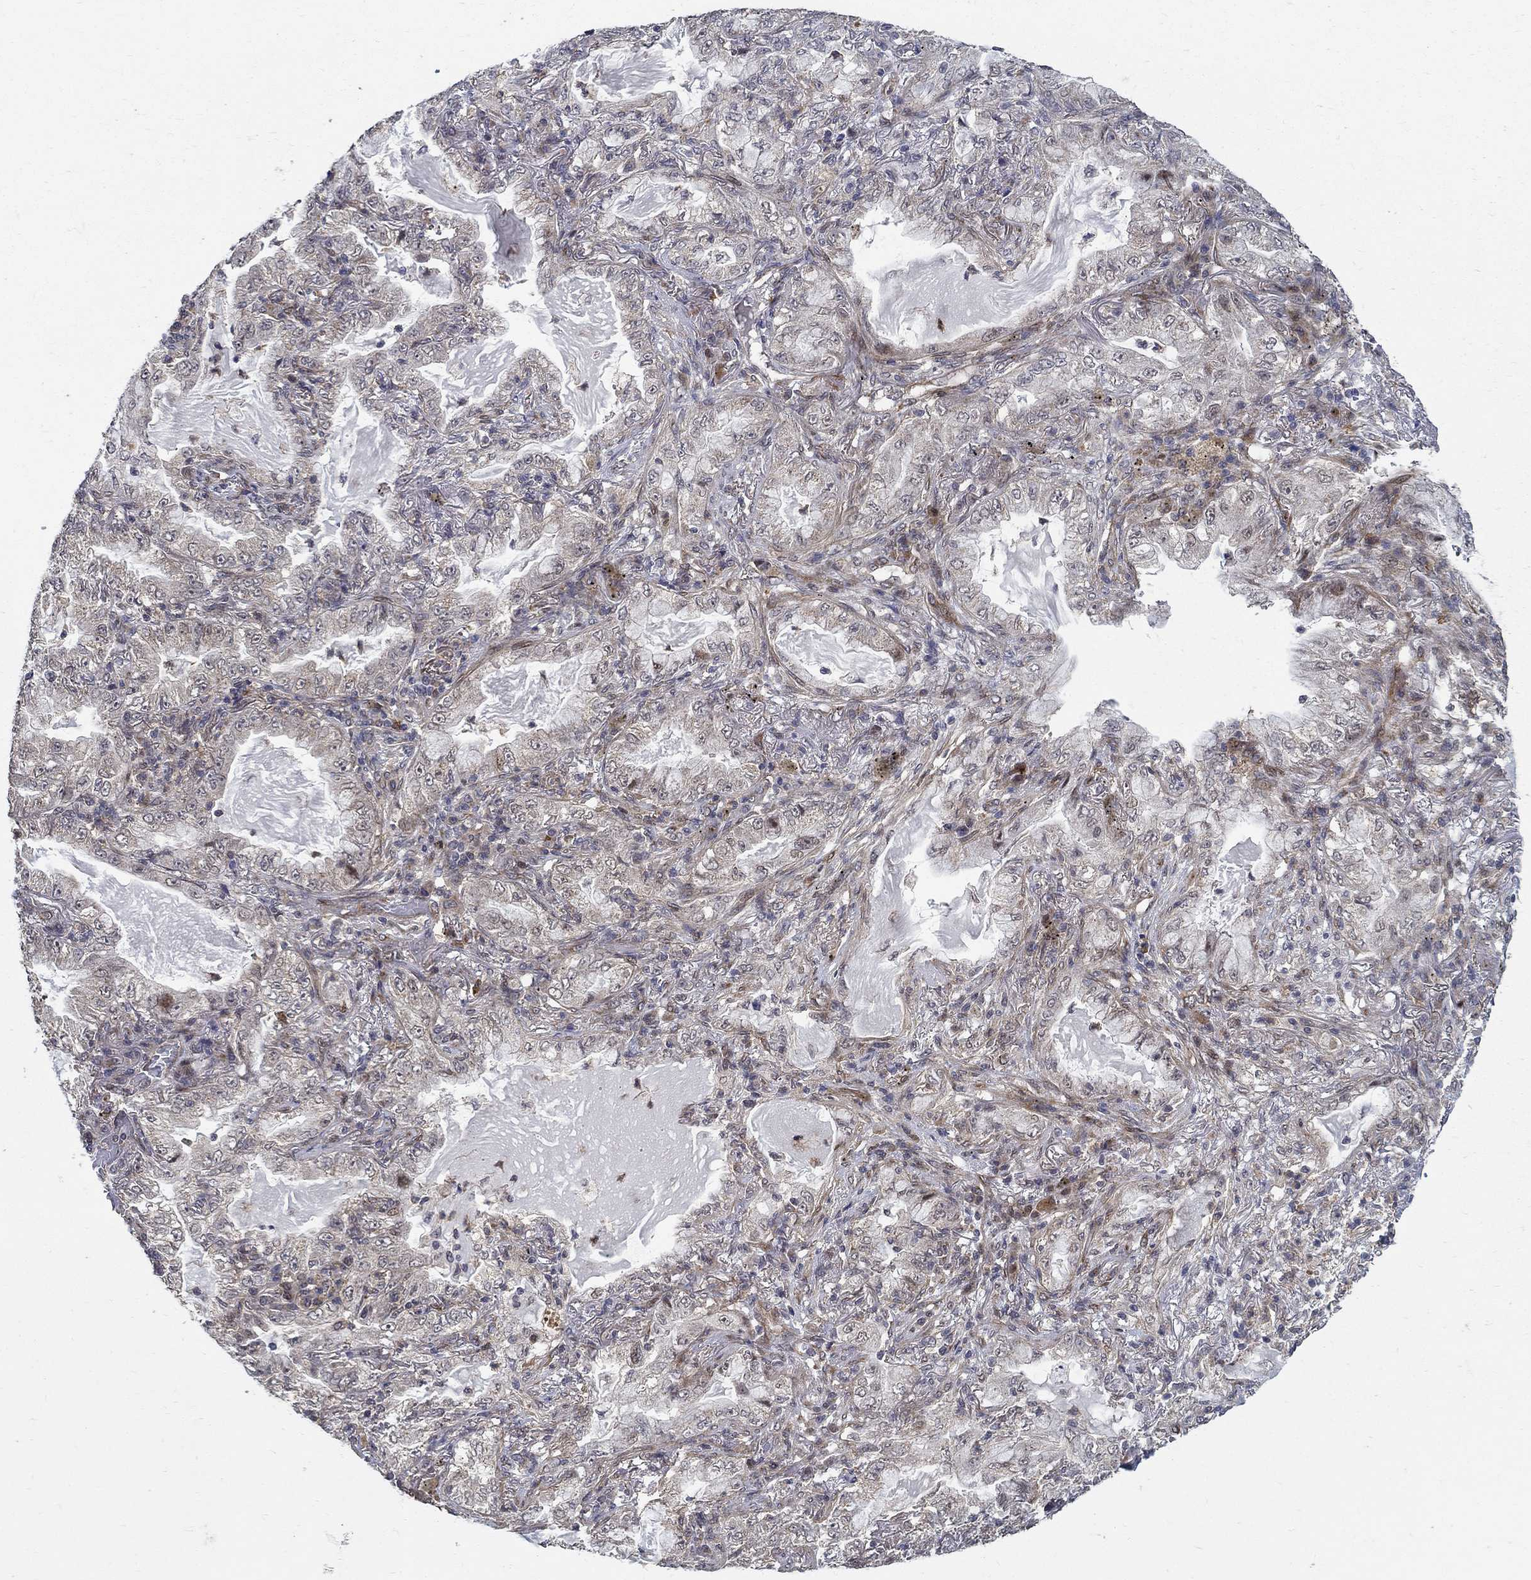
{"staining": {"intensity": "weak", "quantity": "<25%", "location": "cytoplasmic/membranous"}, "tissue": "lung cancer", "cell_type": "Tumor cells", "image_type": "cancer", "snomed": [{"axis": "morphology", "description": "Adenocarcinoma, NOS"}, {"axis": "topography", "description": "Lung"}], "caption": "Protein analysis of adenocarcinoma (lung) exhibits no significant expression in tumor cells.", "gene": "ZNF594", "patient": {"sex": "female", "age": 73}}